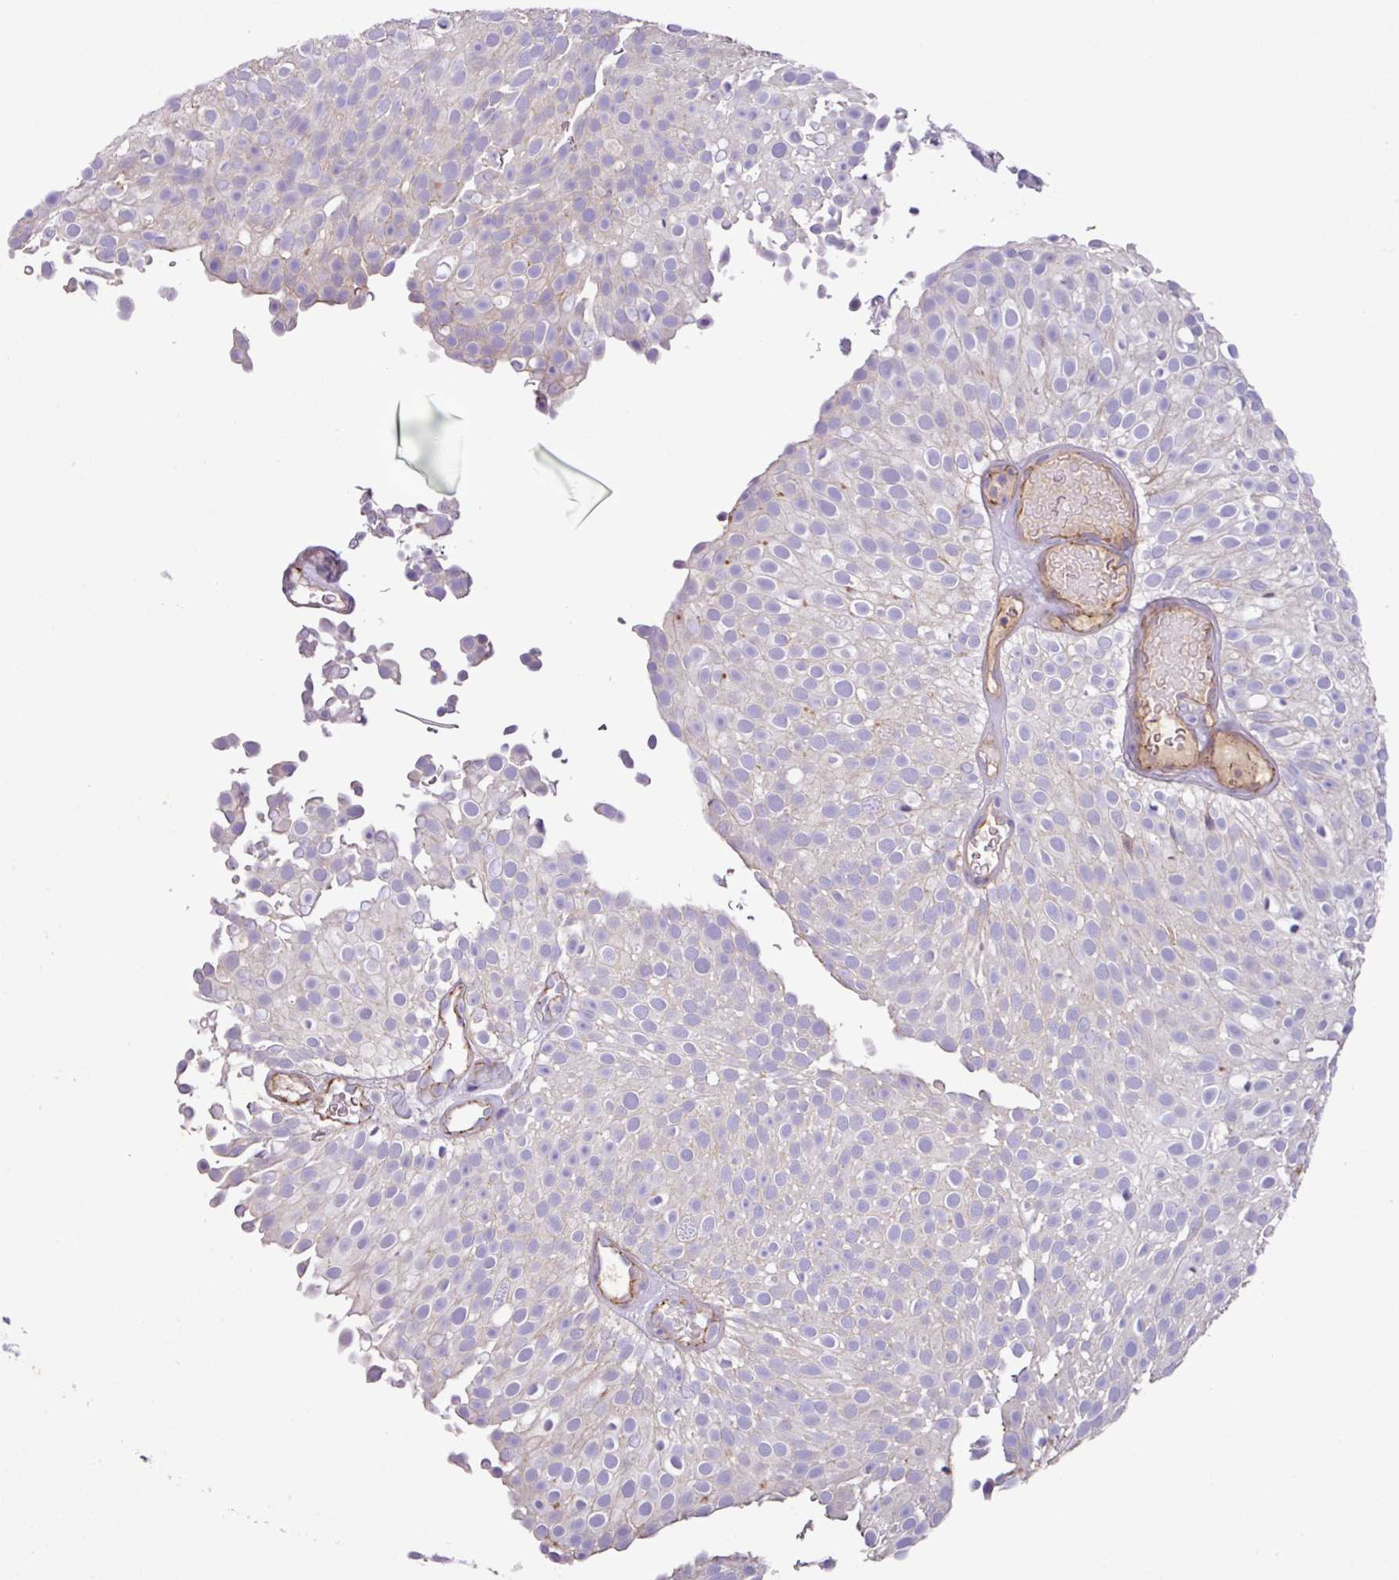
{"staining": {"intensity": "negative", "quantity": "none", "location": "none"}, "tissue": "urothelial cancer", "cell_type": "Tumor cells", "image_type": "cancer", "snomed": [{"axis": "morphology", "description": "Urothelial carcinoma, Low grade"}, {"axis": "topography", "description": "Urinary bladder"}], "caption": "DAB immunohistochemical staining of human urothelial carcinoma (low-grade) reveals no significant staining in tumor cells.", "gene": "AGR3", "patient": {"sex": "male", "age": 78}}